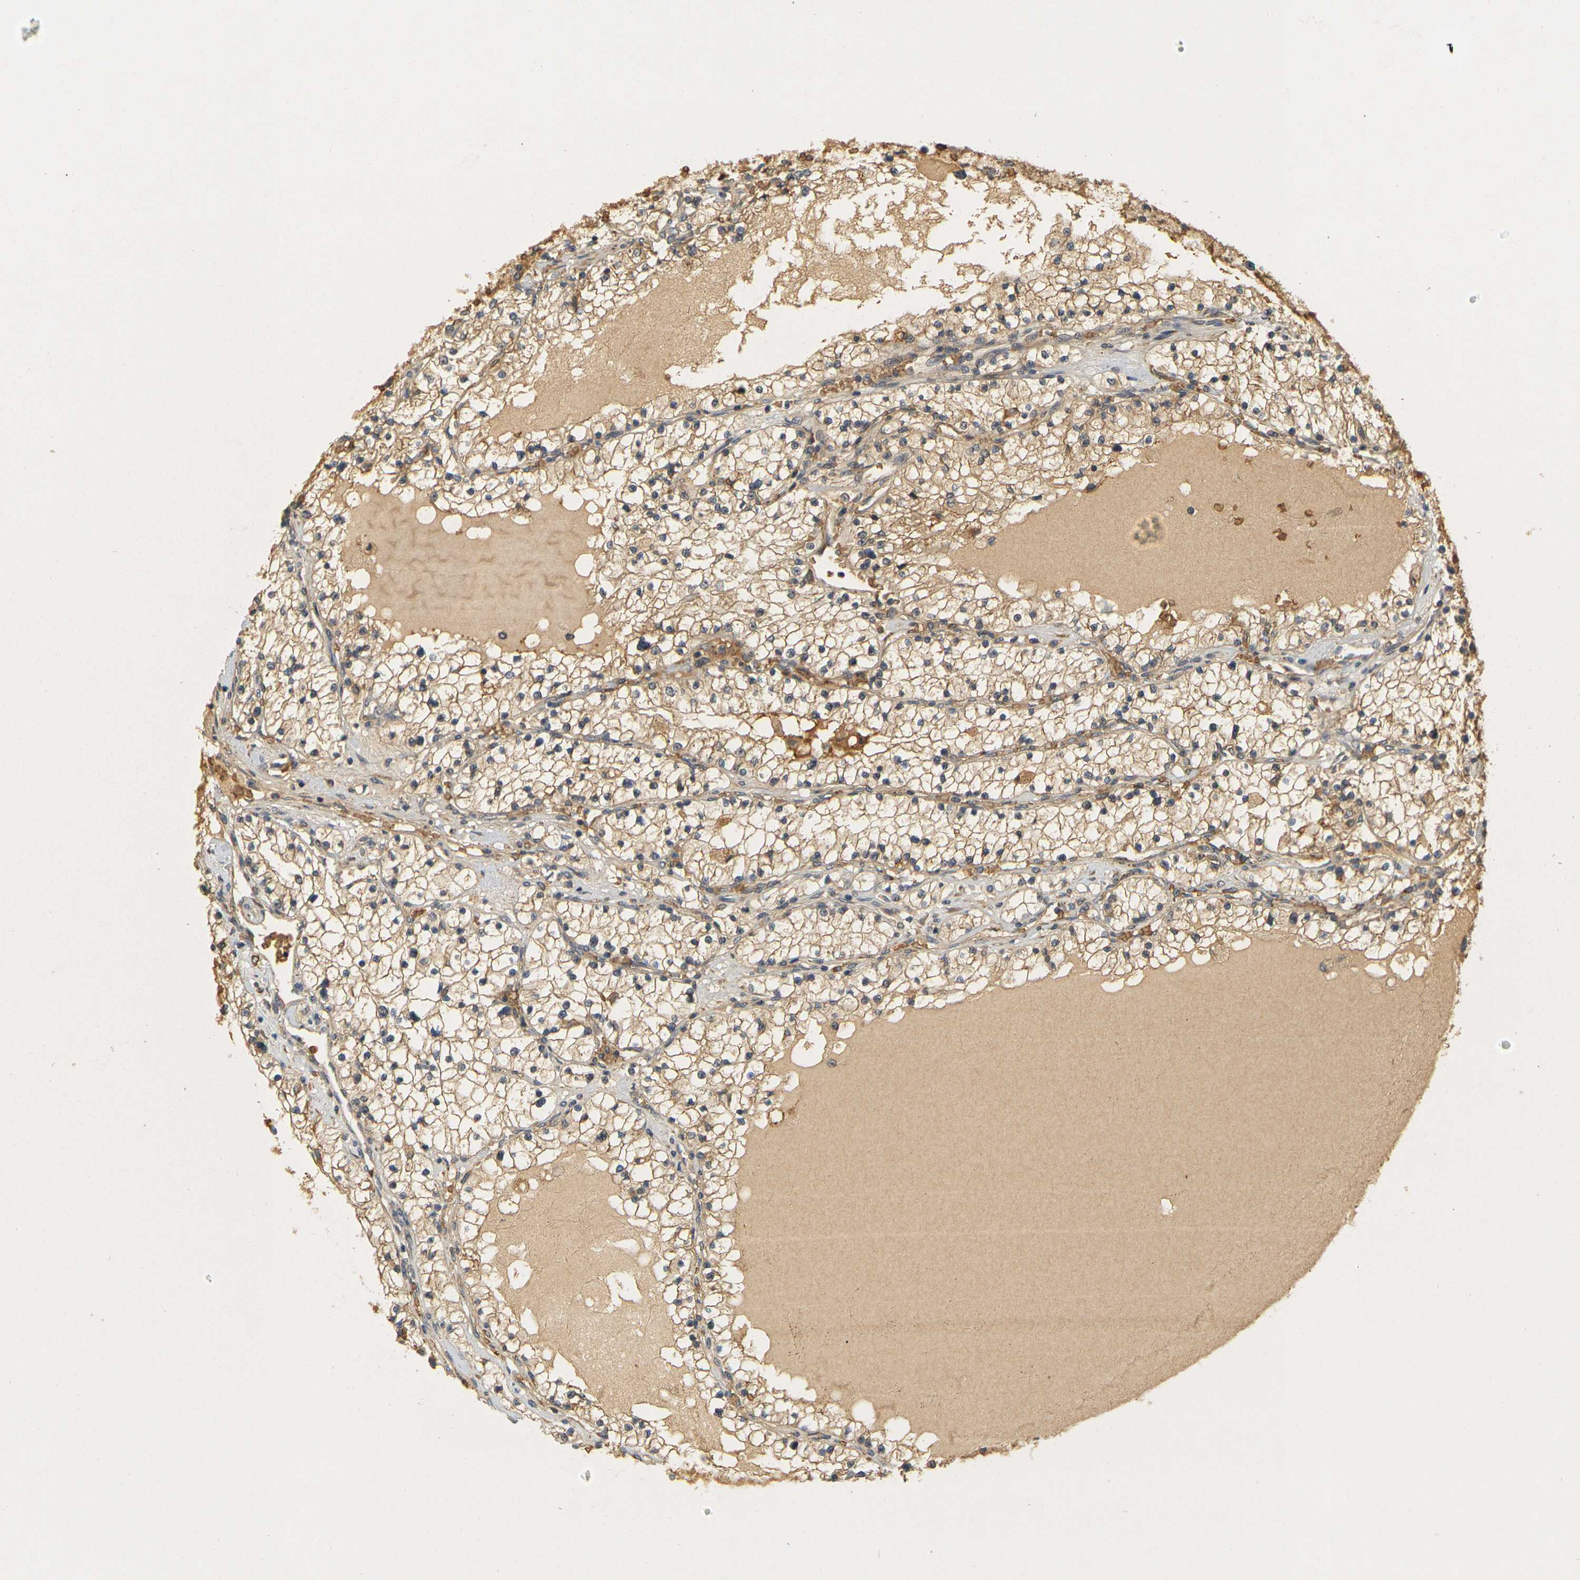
{"staining": {"intensity": "moderate", "quantity": ">75%", "location": "cytoplasmic/membranous"}, "tissue": "renal cancer", "cell_type": "Tumor cells", "image_type": "cancer", "snomed": [{"axis": "morphology", "description": "Adenocarcinoma, NOS"}, {"axis": "topography", "description": "Kidney"}], "caption": "Tumor cells display moderate cytoplasmic/membranous positivity in approximately >75% of cells in renal cancer (adenocarcinoma). (Stains: DAB in brown, nuclei in blue, Microscopy: brightfield microscopy at high magnification).", "gene": "MEGF9", "patient": {"sex": "male", "age": 68}}